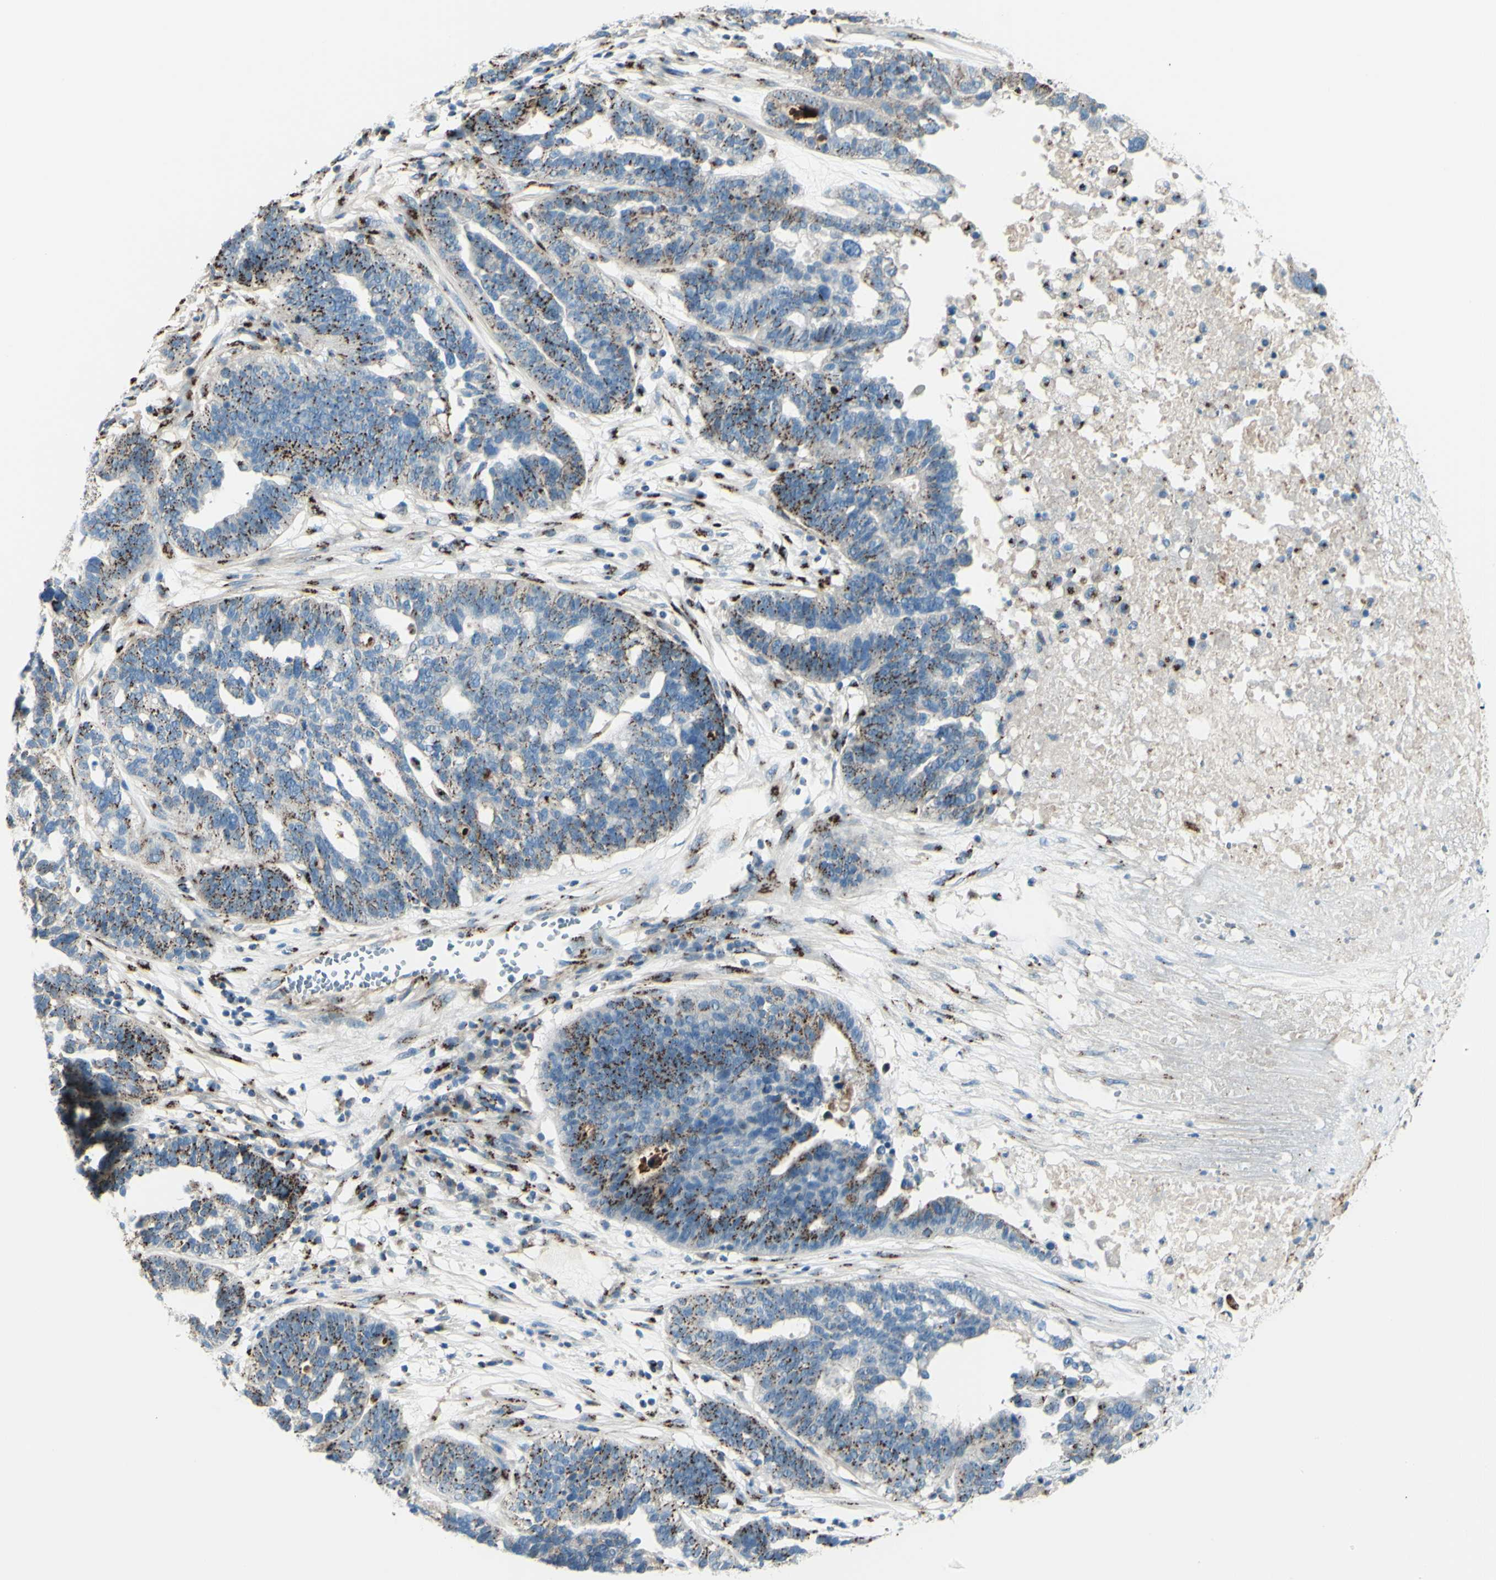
{"staining": {"intensity": "strong", "quantity": "25%-75%", "location": "cytoplasmic/membranous"}, "tissue": "ovarian cancer", "cell_type": "Tumor cells", "image_type": "cancer", "snomed": [{"axis": "morphology", "description": "Cystadenocarcinoma, serous, NOS"}, {"axis": "topography", "description": "Ovary"}], "caption": "Immunohistochemical staining of human serous cystadenocarcinoma (ovarian) displays high levels of strong cytoplasmic/membranous positivity in about 25%-75% of tumor cells.", "gene": "B4GALT1", "patient": {"sex": "female", "age": 59}}